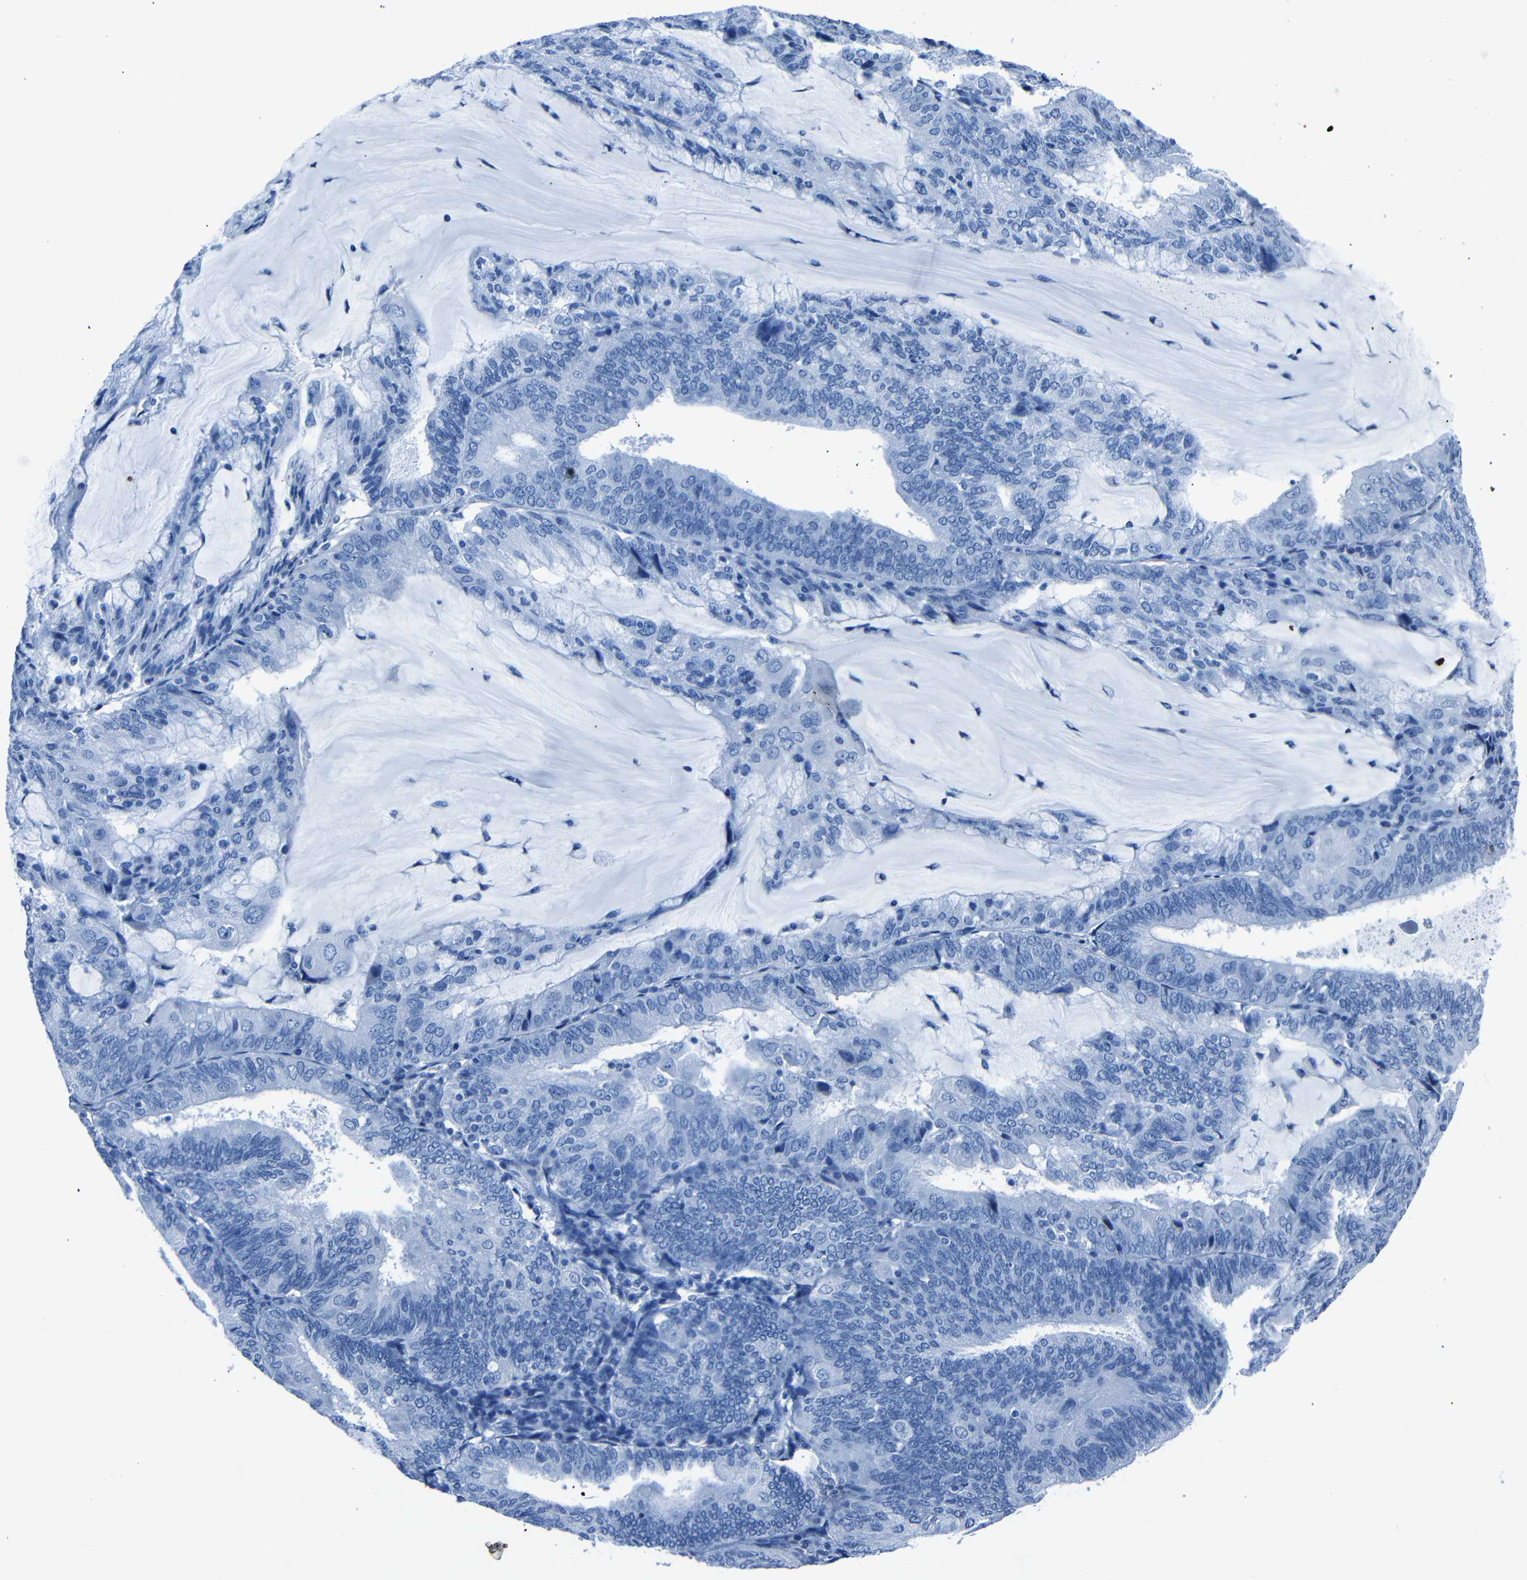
{"staining": {"intensity": "negative", "quantity": "none", "location": "none"}, "tissue": "endometrial cancer", "cell_type": "Tumor cells", "image_type": "cancer", "snomed": [{"axis": "morphology", "description": "Adenocarcinoma, NOS"}, {"axis": "topography", "description": "Endometrium"}], "caption": "Endometrial adenocarcinoma was stained to show a protein in brown. There is no significant positivity in tumor cells.", "gene": "CLDN11", "patient": {"sex": "female", "age": 81}}